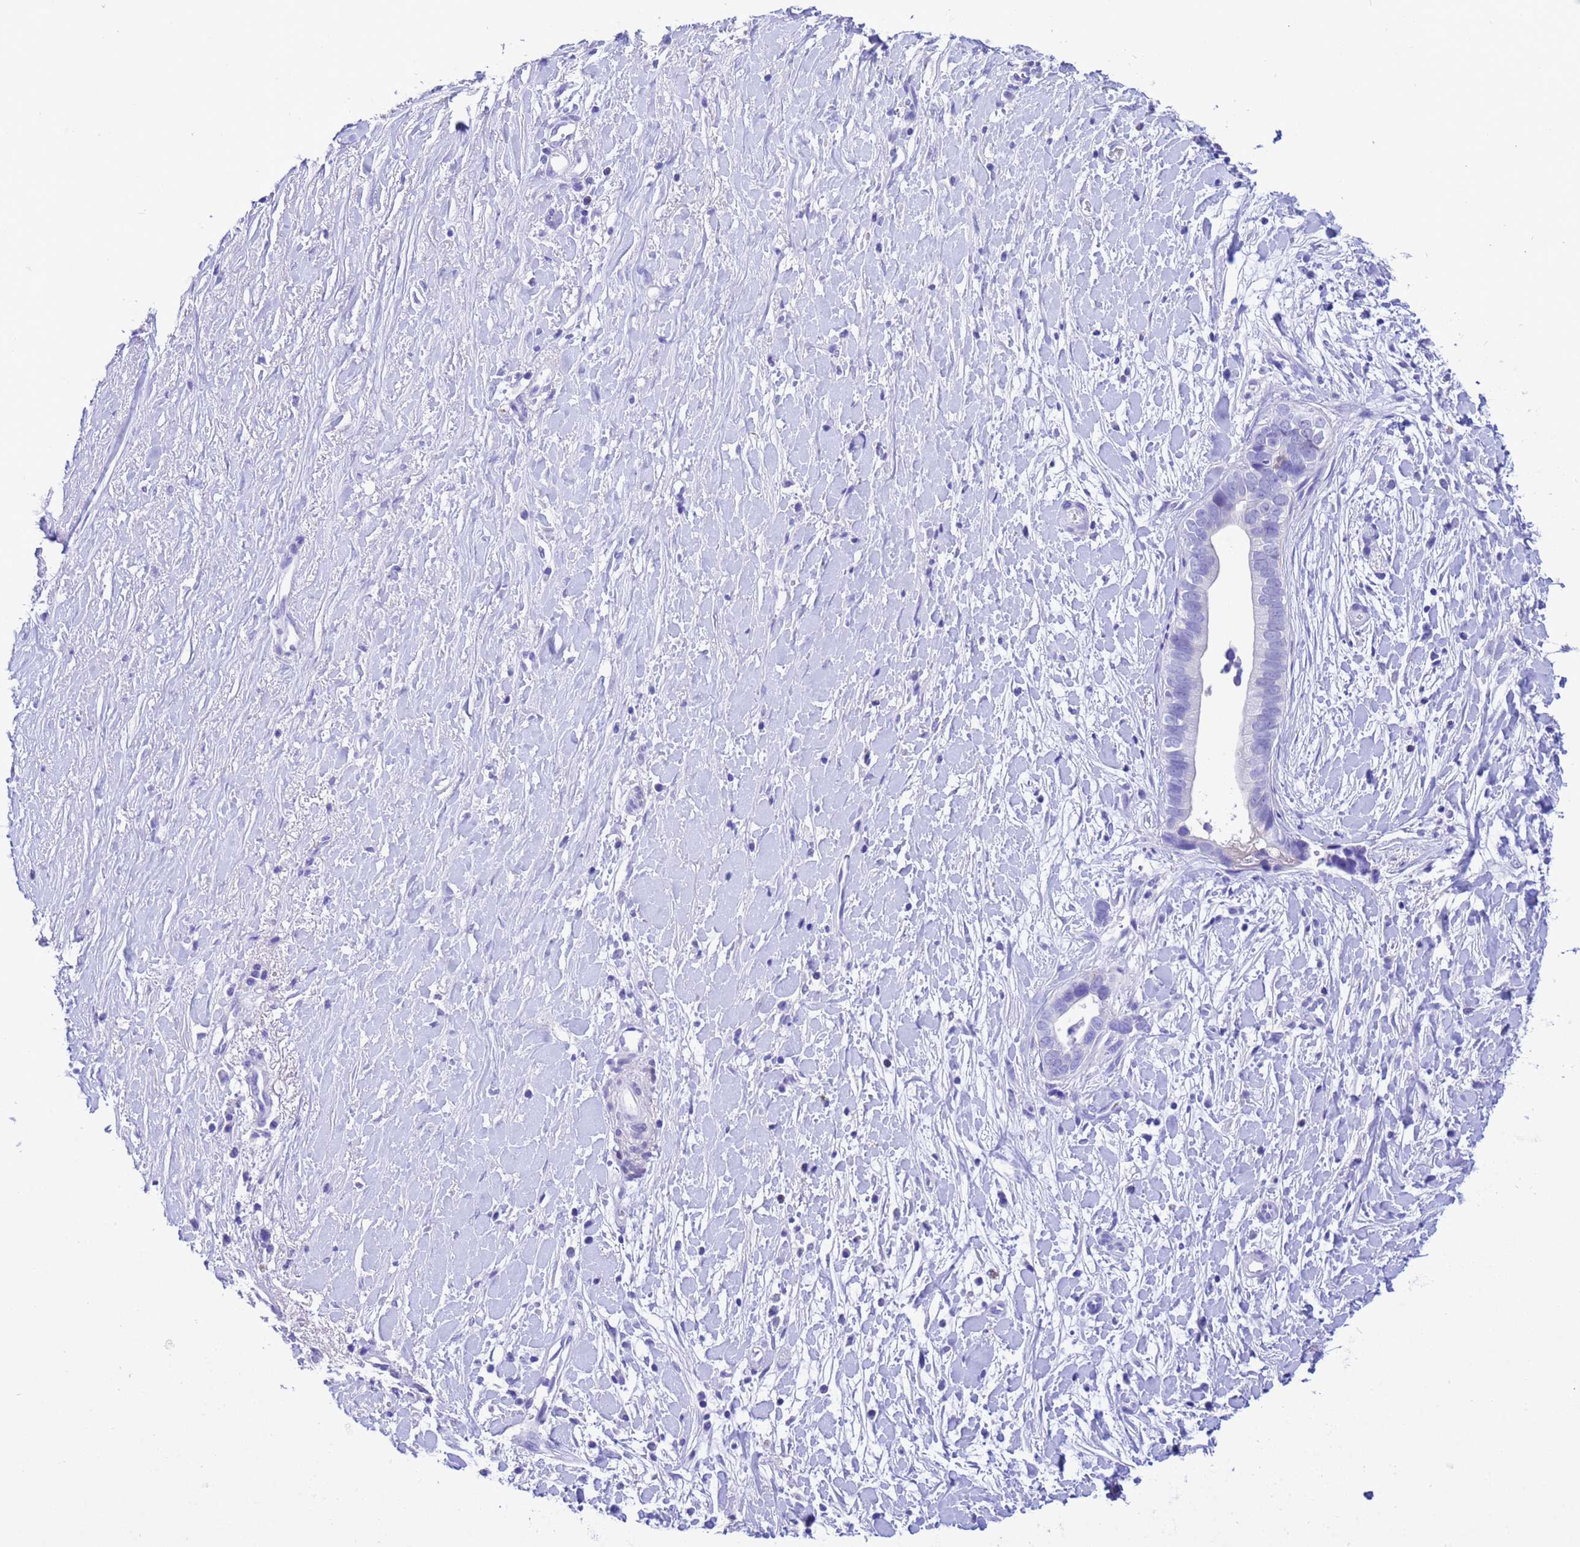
{"staining": {"intensity": "negative", "quantity": "none", "location": "none"}, "tissue": "liver cancer", "cell_type": "Tumor cells", "image_type": "cancer", "snomed": [{"axis": "morphology", "description": "Cholangiocarcinoma"}, {"axis": "topography", "description": "Liver"}], "caption": "Tumor cells are negative for brown protein staining in cholangiocarcinoma (liver). (DAB immunohistochemistry (IHC) visualized using brightfield microscopy, high magnification).", "gene": "AKR1C2", "patient": {"sex": "female", "age": 79}}